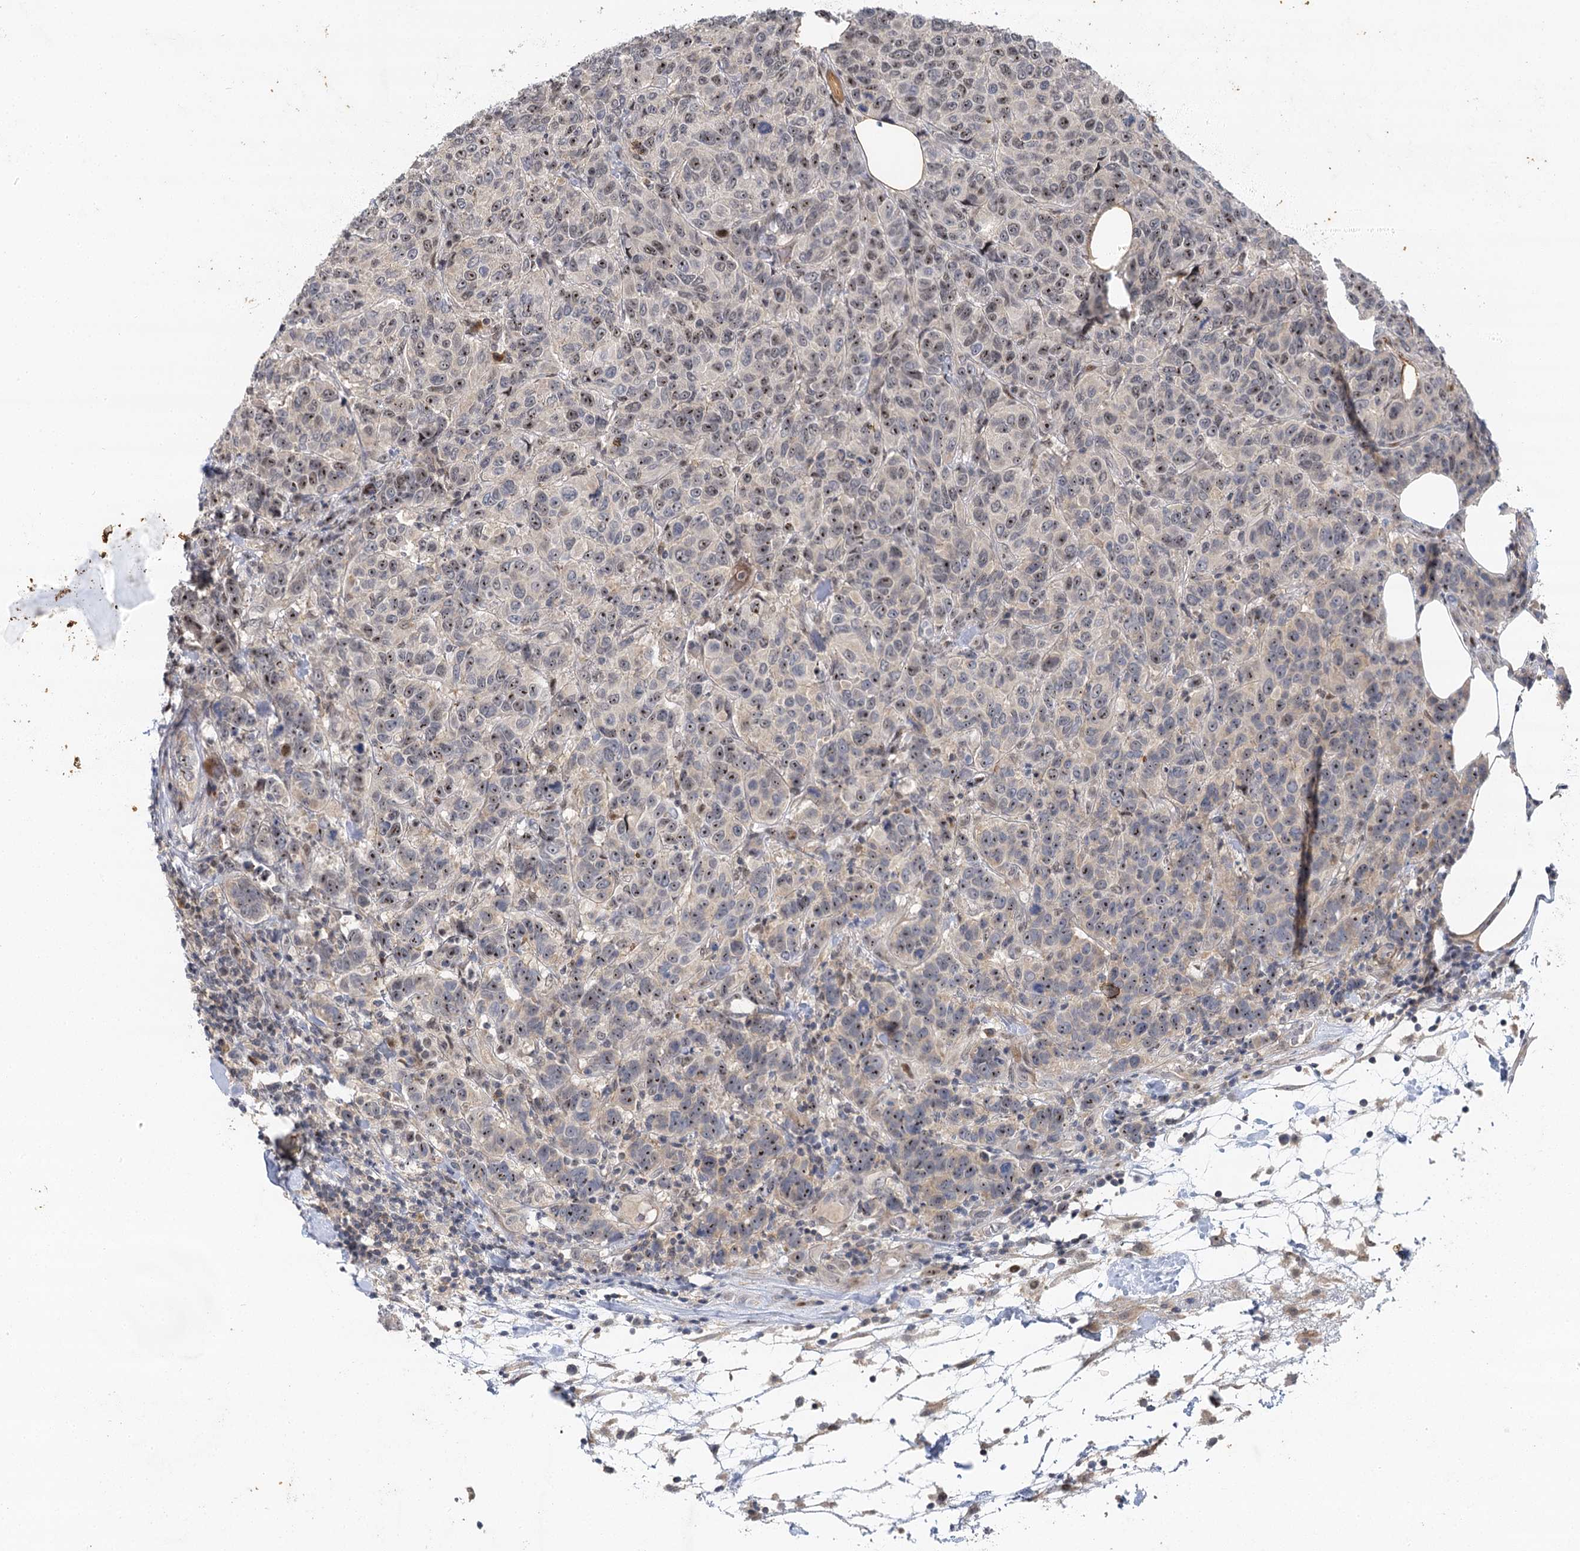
{"staining": {"intensity": "weak", "quantity": "25%-75%", "location": "nuclear"}, "tissue": "breast cancer", "cell_type": "Tumor cells", "image_type": "cancer", "snomed": [{"axis": "morphology", "description": "Duct carcinoma"}, {"axis": "topography", "description": "Breast"}], "caption": "The photomicrograph displays a brown stain indicating the presence of a protein in the nuclear of tumor cells in intraductal carcinoma (breast).", "gene": "IL11RA", "patient": {"sex": "female", "age": 55}}